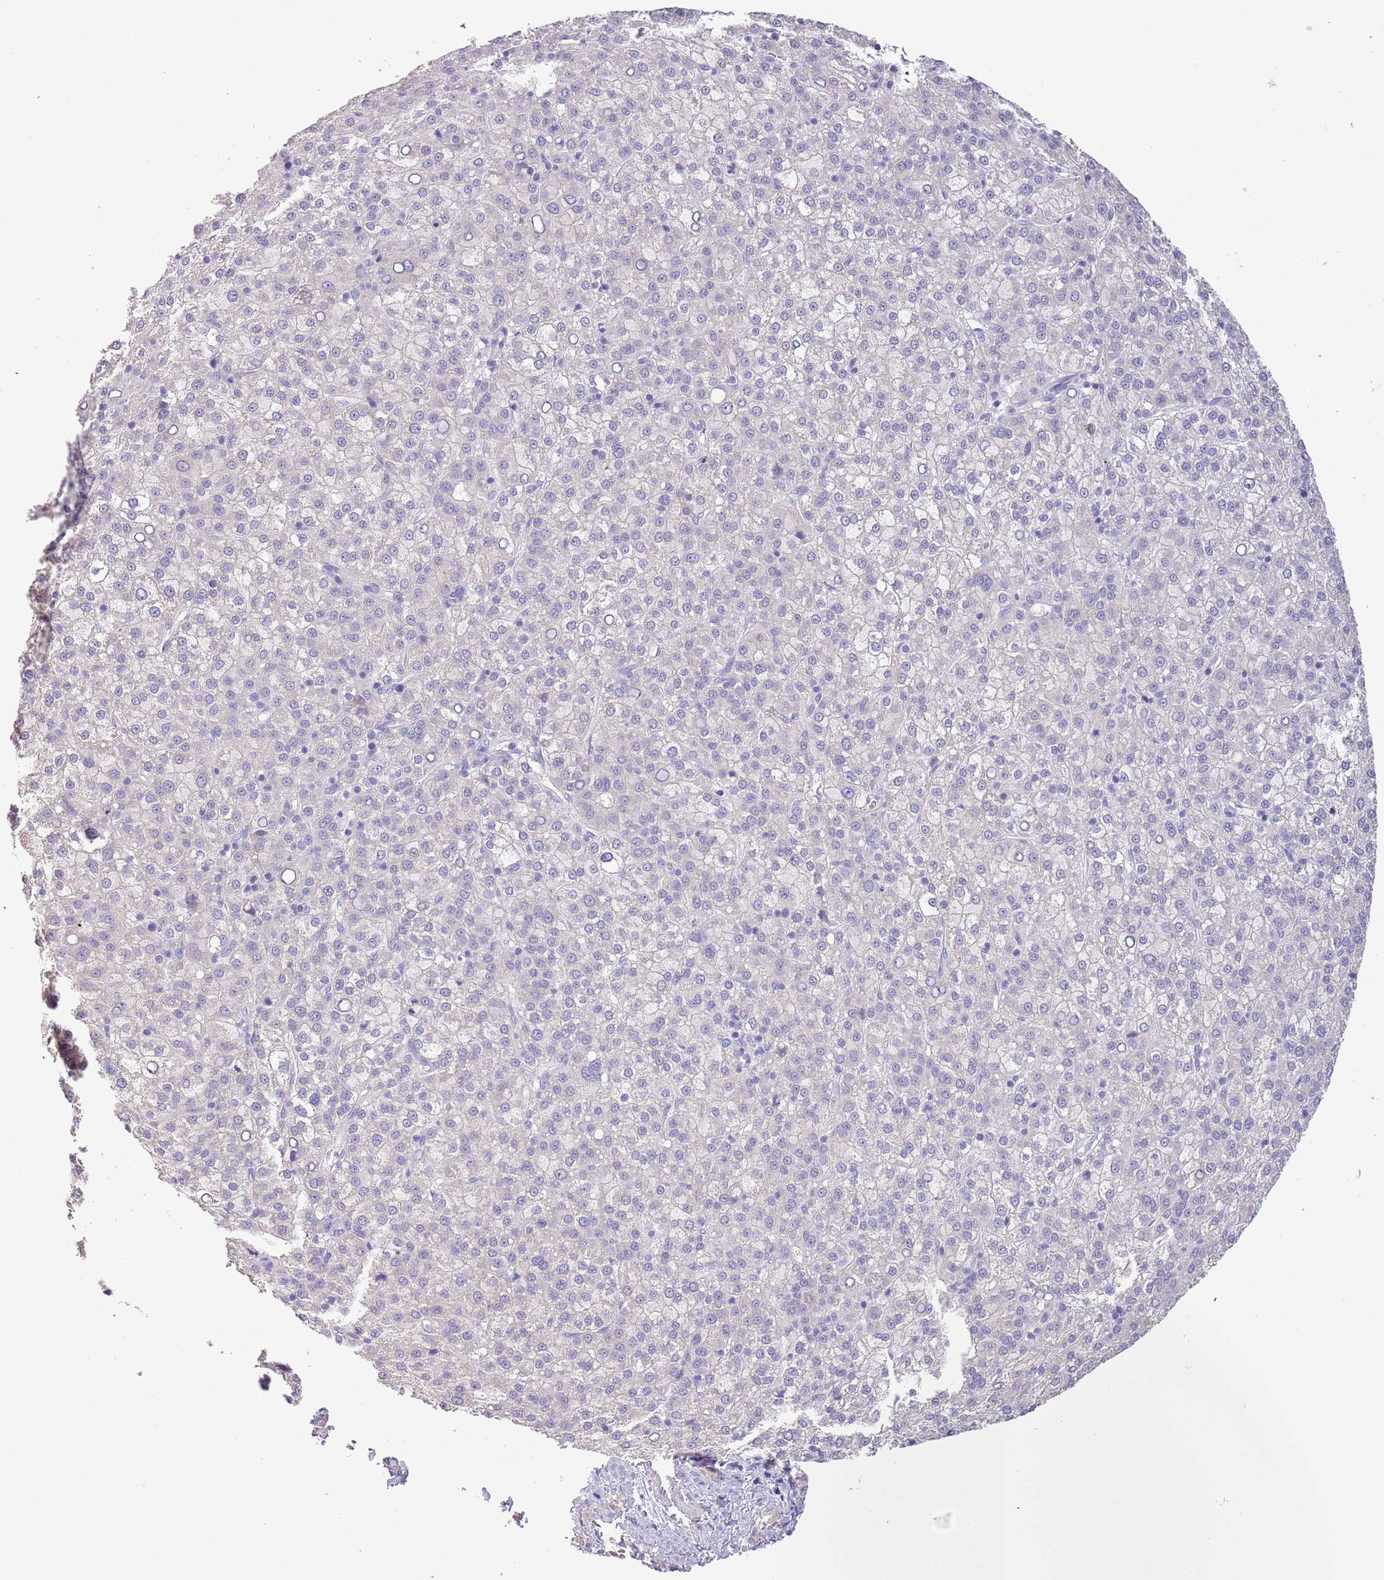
{"staining": {"intensity": "negative", "quantity": "none", "location": "none"}, "tissue": "liver cancer", "cell_type": "Tumor cells", "image_type": "cancer", "snomed": [{"axis": "morphology", "description": "Carcinoma, Hepatocellular, NOS"}, {"axis": "topography", "description": "Liver"}], "caption": "The image reveals no significant expression in tumor cells of liver hepatocellular carcinoma.", "gene": "ZNF658", "patient": {"sex": "female", "age": 58}}